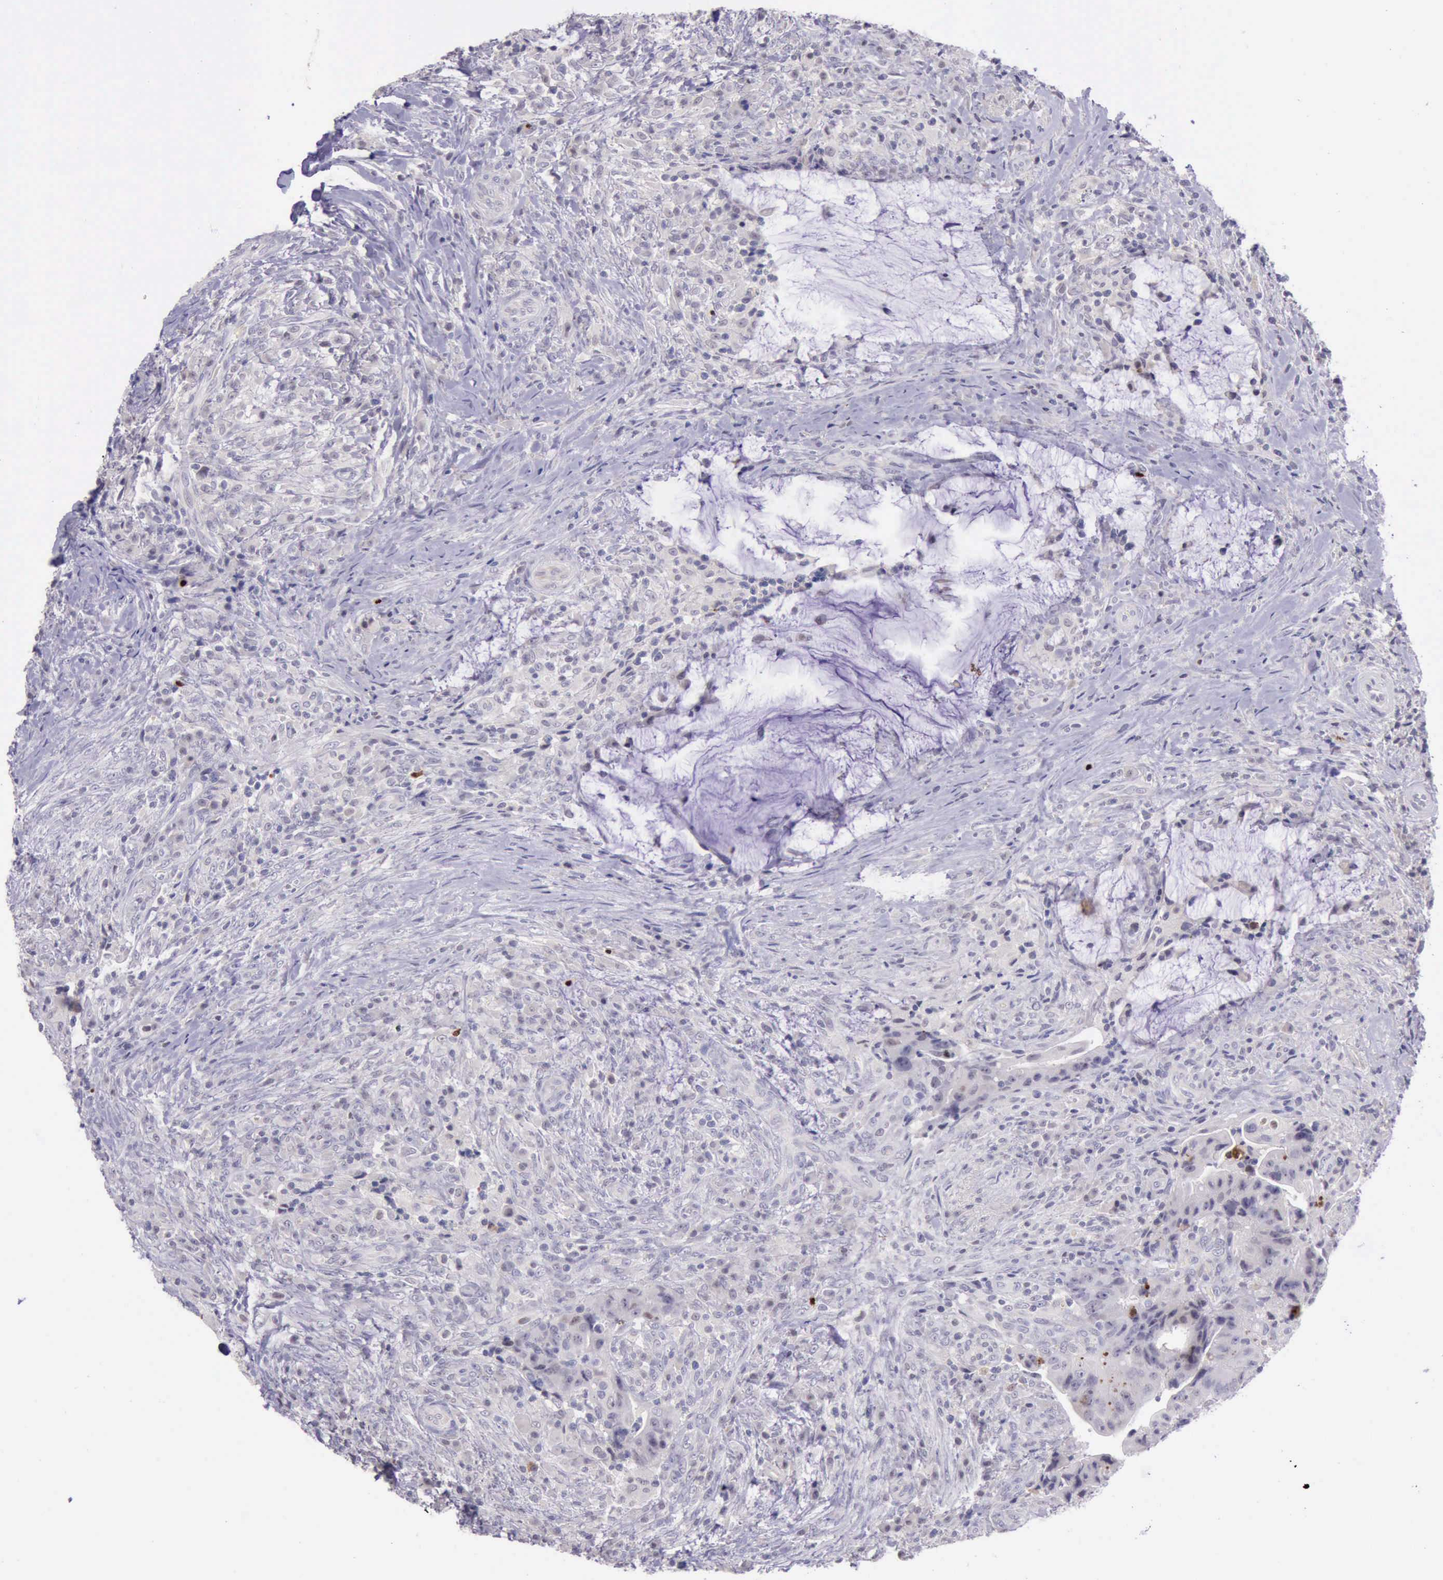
{"staining": {"intensity": "strong", "quantity": "<25%", "location": "nuclear"}, "tissue": "colorectal cancer", "cell_type": "Tumor cells", "image_type": "cancer", "snomed": [{"axis": "morphology", "description": "Adenocarcinoma, NOS"}, {"axis": "topography", "description": "Rectum"}], "caption": "Adenocarcinoma (colorectal) stained with DAB IHC displays medium levels of strong nuclear expression in approximately <25% of tumor cells.", "gene": "PARP1", "patient": {"sex": "female", "age": 71}}